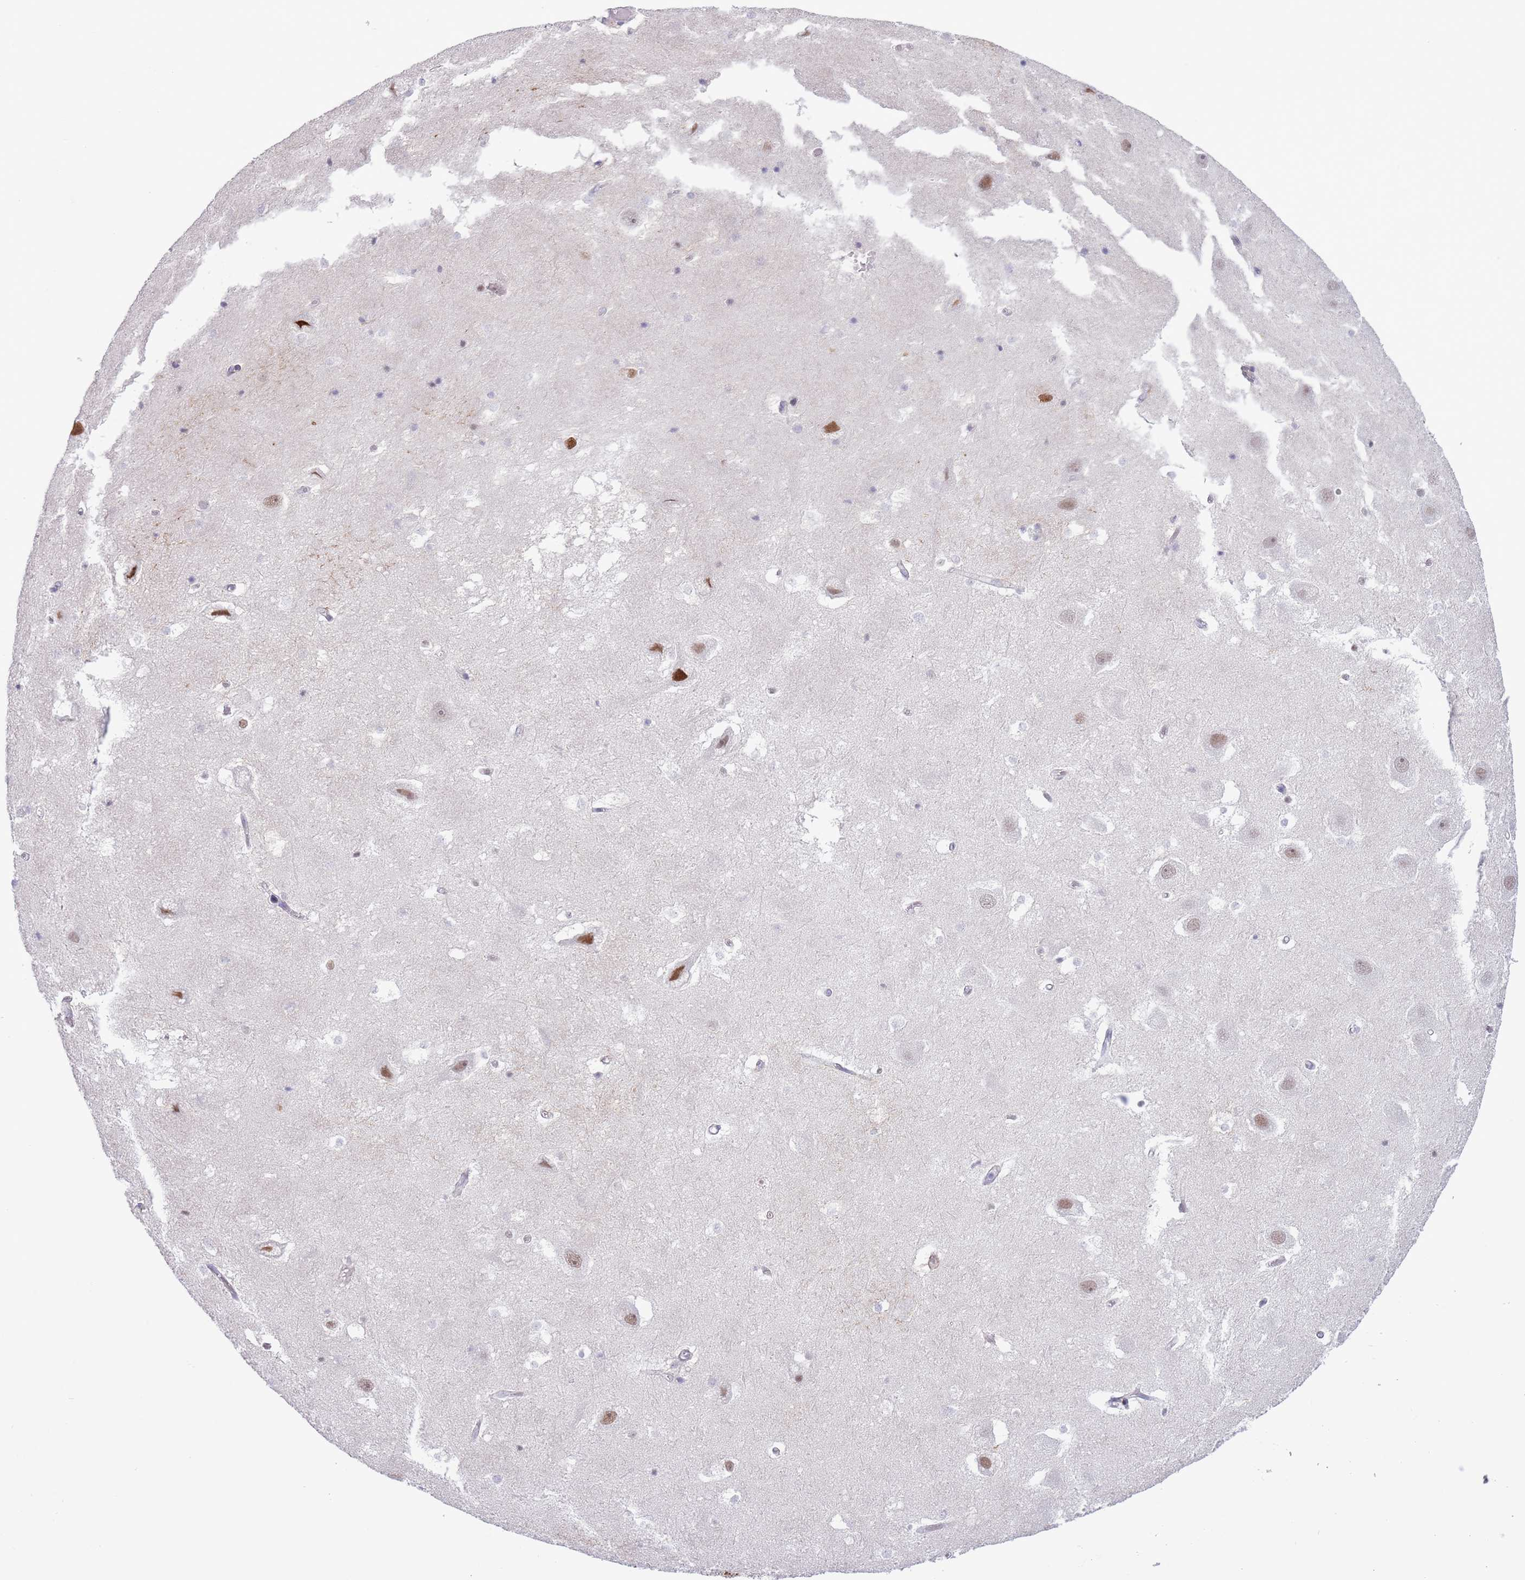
{"staining": {"intensity": "weak", "quantity": "<25%", "location": "nuclear"}, "tissue": "hippocampus", "cell_type": "Glial cells", "image_type": "normal", "snomed": [{"axis": "morphology", "description": "Normal tissue, NOS"}, {"axis": "topography", "description": "Hippocampus"}], "caption": "IHC of benign human hippocampus reveals no positivity in glial cells.", "gene": "MFSD10", "patient": {"sex": "female", "age": 52}}